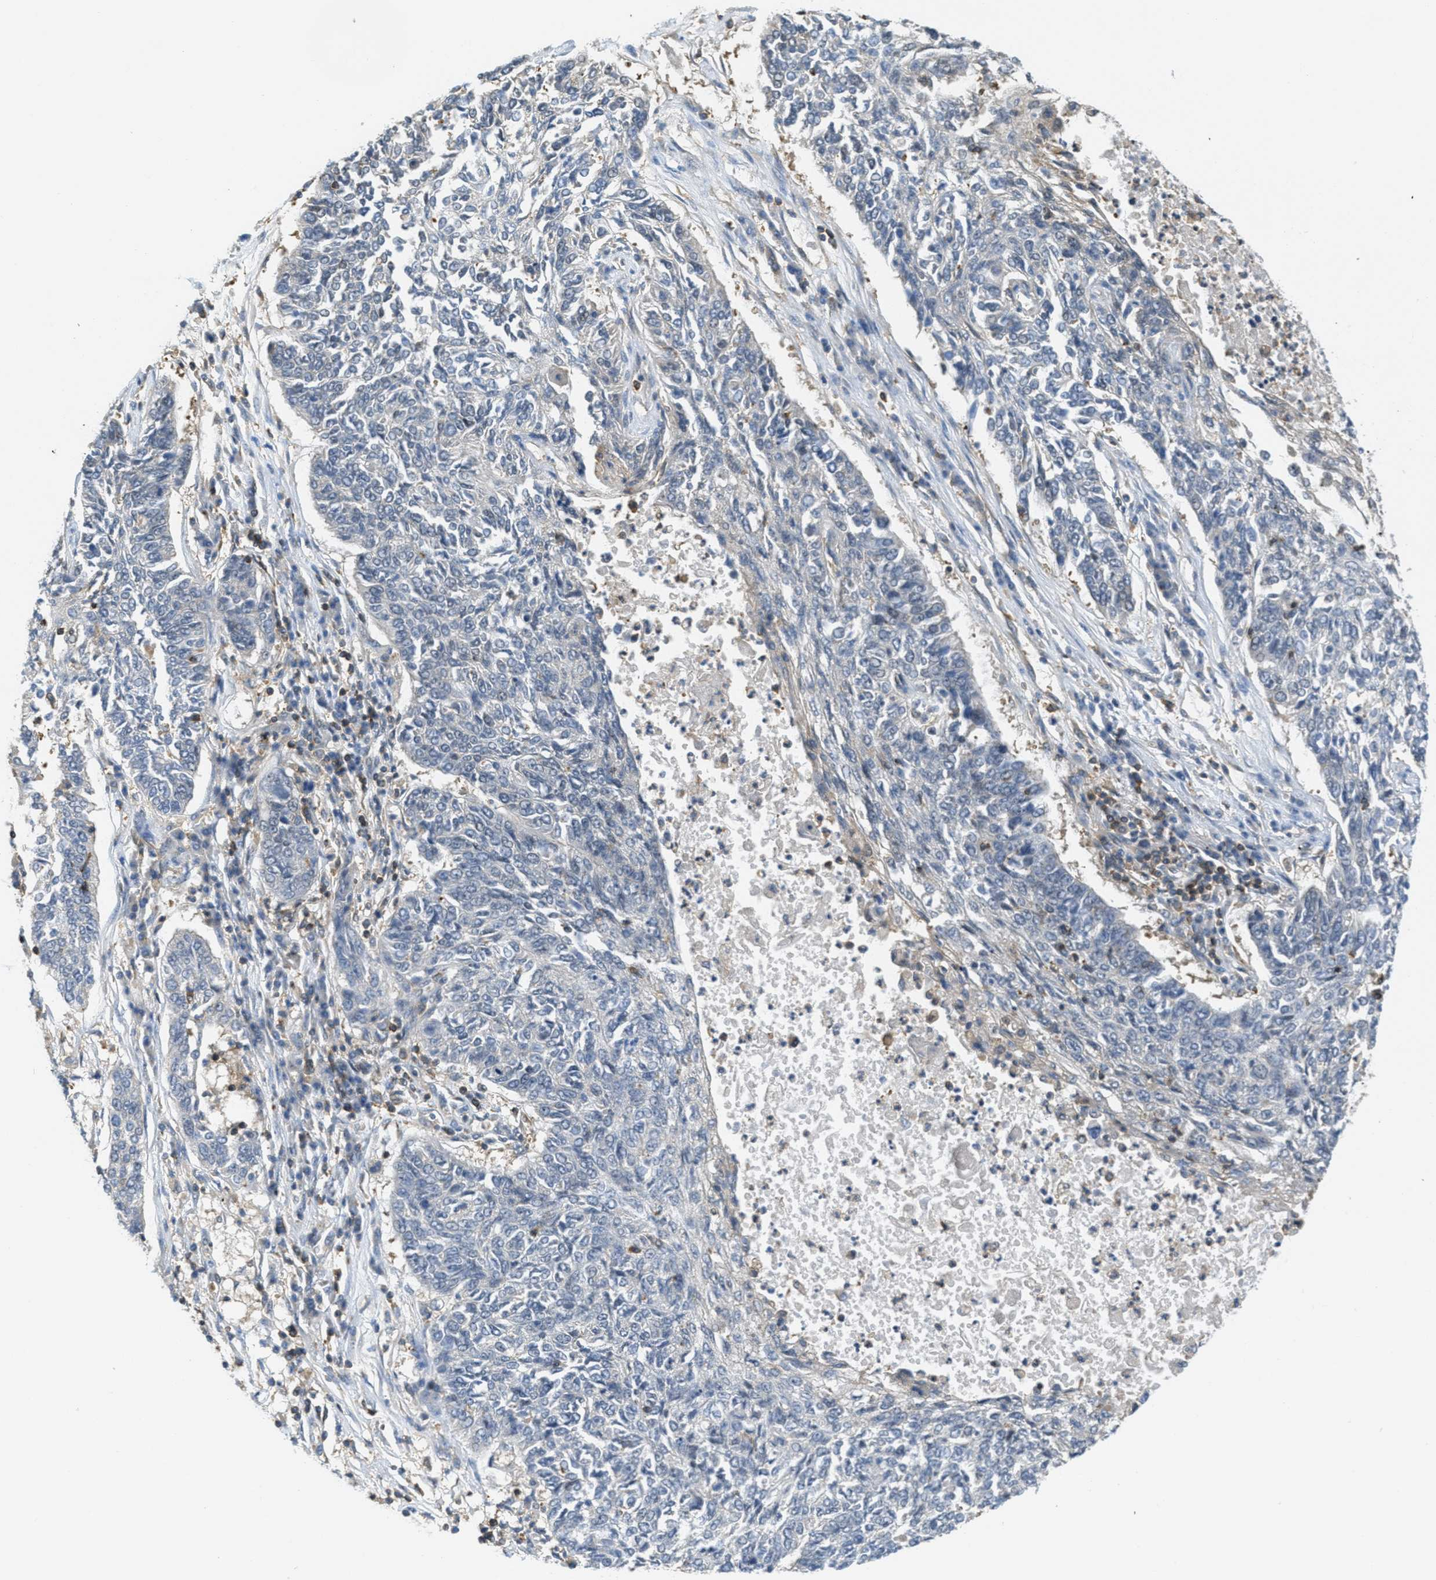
{"staining": {"intensity": "negative", "quantity": "none", "location": "none"}, "tissue": "lung cancer", "cell_type": "Tumor cells", "image_type": "cancer", "snomed": [{"axis": "morphology", "description": "Normal tissue, NOS"}, {"axis": "morphology", "description": "Squamous cell carcinoma, NOS"}, {"axis": "topography", "description": "Cartilage tissue"}, {"axis": "topography", "description": "Bronchus"}, {"axis": "topography", "description": "Lung"}], "caption": "Immunohistochemistry image of lung cancer (squamous cell carcinoma) stained for a protein (brown), which exhibits no expression in tumor cells.", "gene": "GRIK2", "patient": {"sex": "female", "age": 49}}